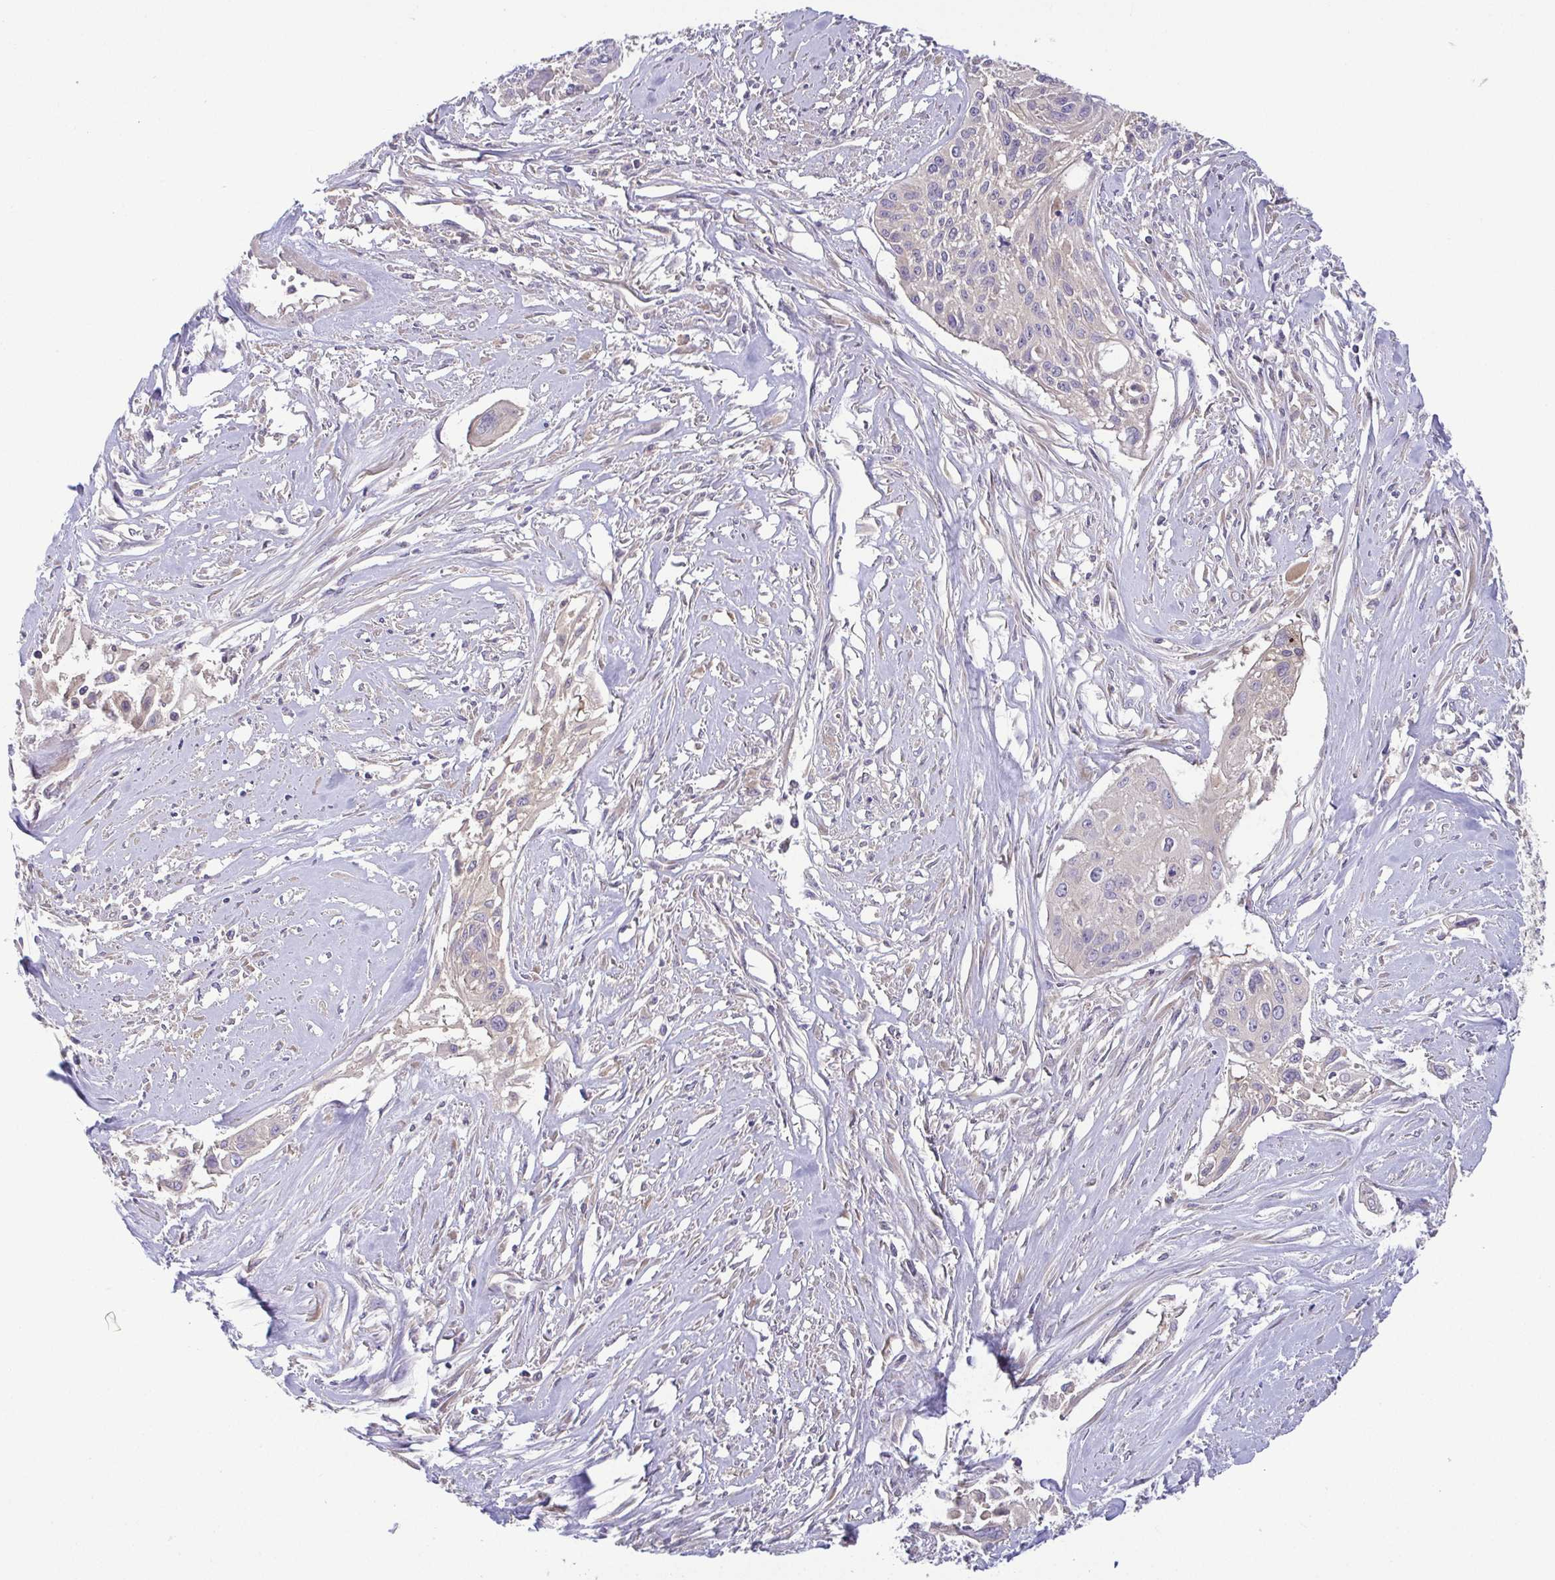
{"staining": {"intensity": "negative", "quantity": "none", "location": "none"}, "tissue": "cervical cancer", "cell_type": "Tumor cells", "image_type": "cancer", "snomed": [{"axis": "morphology", "description": "Squamous cell carcinoma, NOS"}, {"axis": "topography", "description": "Cervix"}], "caption": "Immunohistochemical staining of cervical cancer (squamous cell carcinoma) demonstrates no significant expression in tumor cells.", "gene": "LMF2", "patient": {"sex": "female", "age": 49}}